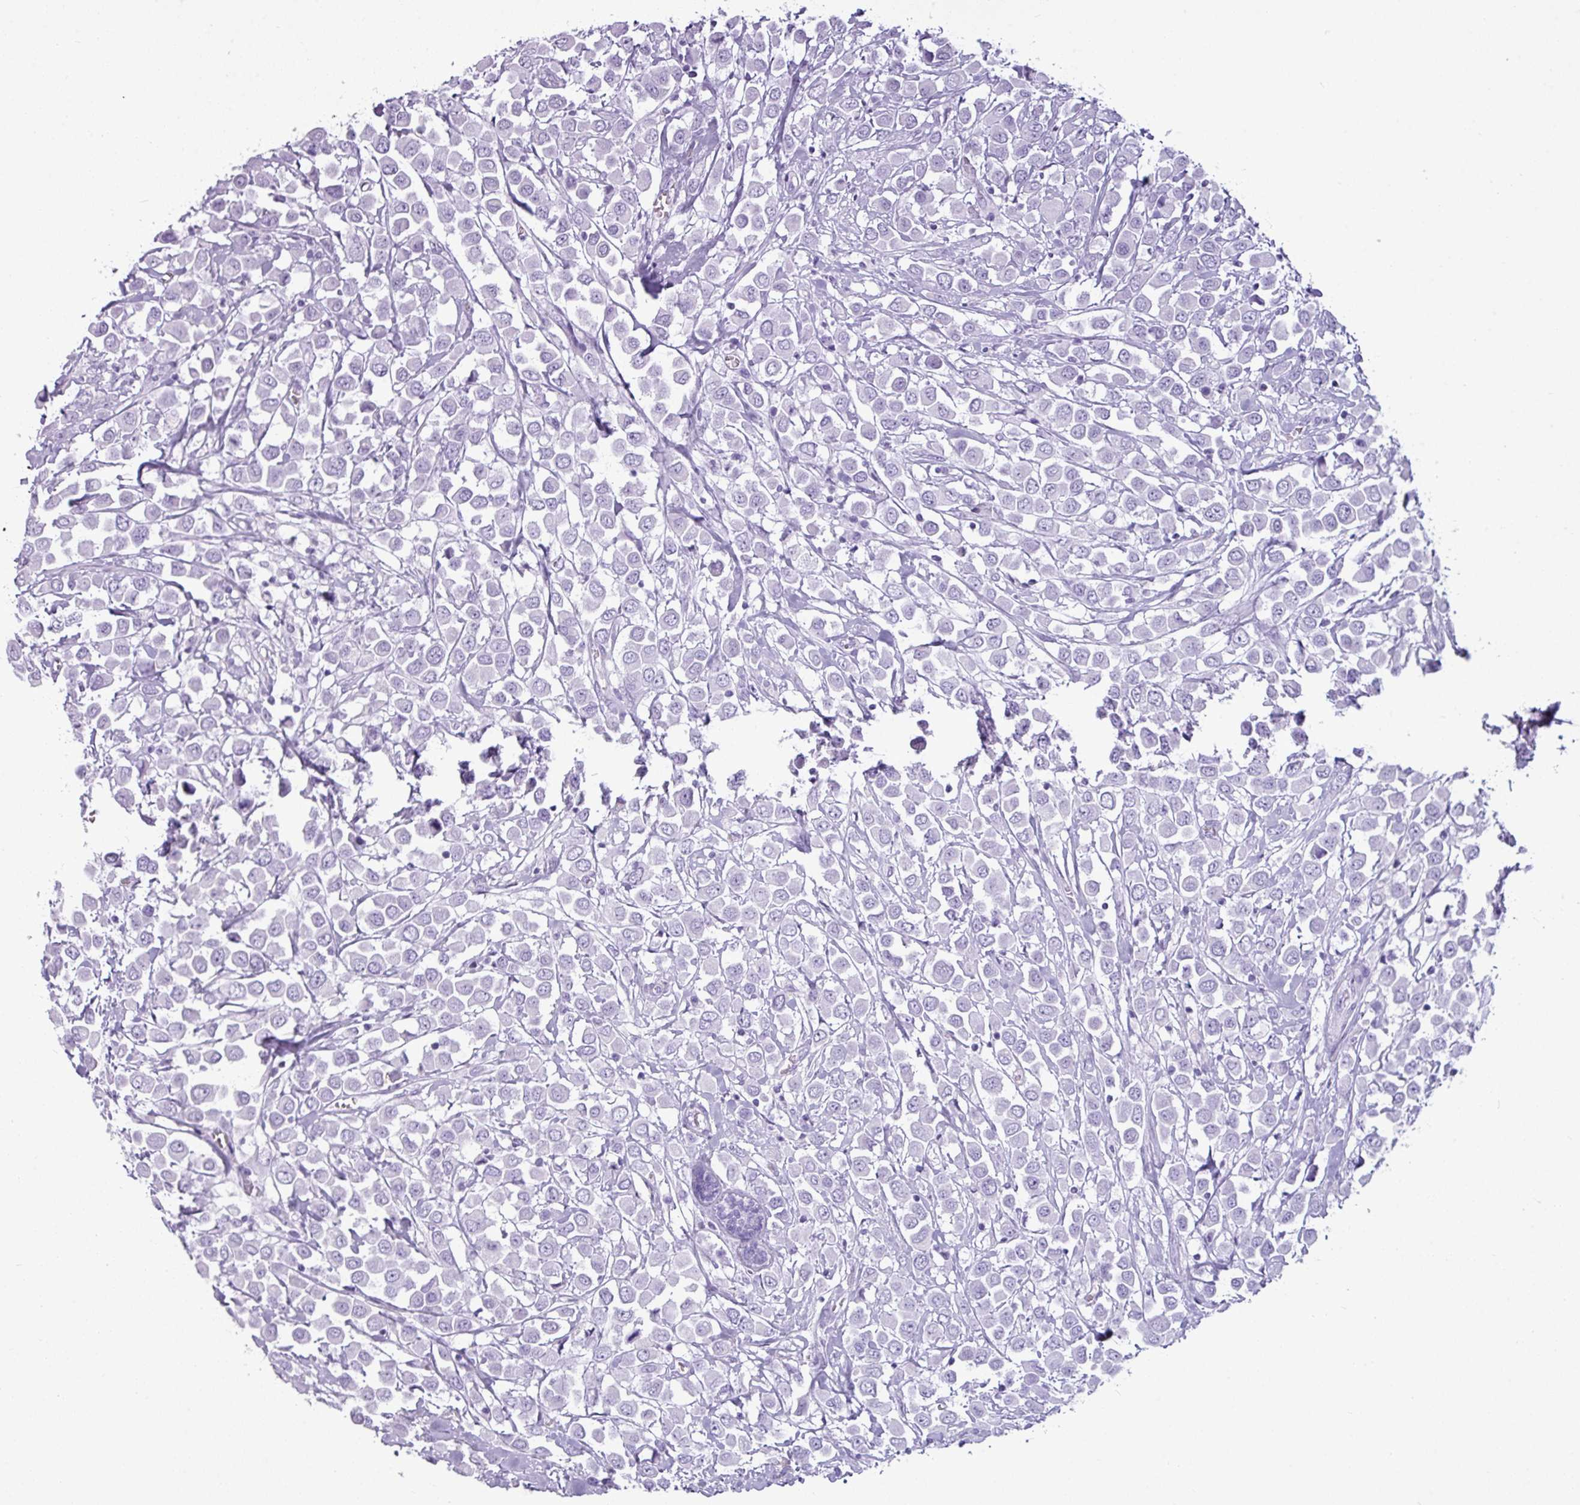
{"staining": {"intensity": "negative", "quantity": "none", "location": "none"}, "tissue": "breast cancer", "cell_type": "Tumor cells", "image_type": "cancer", "snomed": [{"axis": "morphology", "description": "Duct carcinoma"}, {"axis": "topography", "description": "Breast"}], "caption": "This is an immunohistochemistry photomicrograph of human breast cancer (invasive ductal carcinoma). There is no expression in tumor cells.", "gene": "AMY1B", "patient": {"sex": "female", "age": 61}}